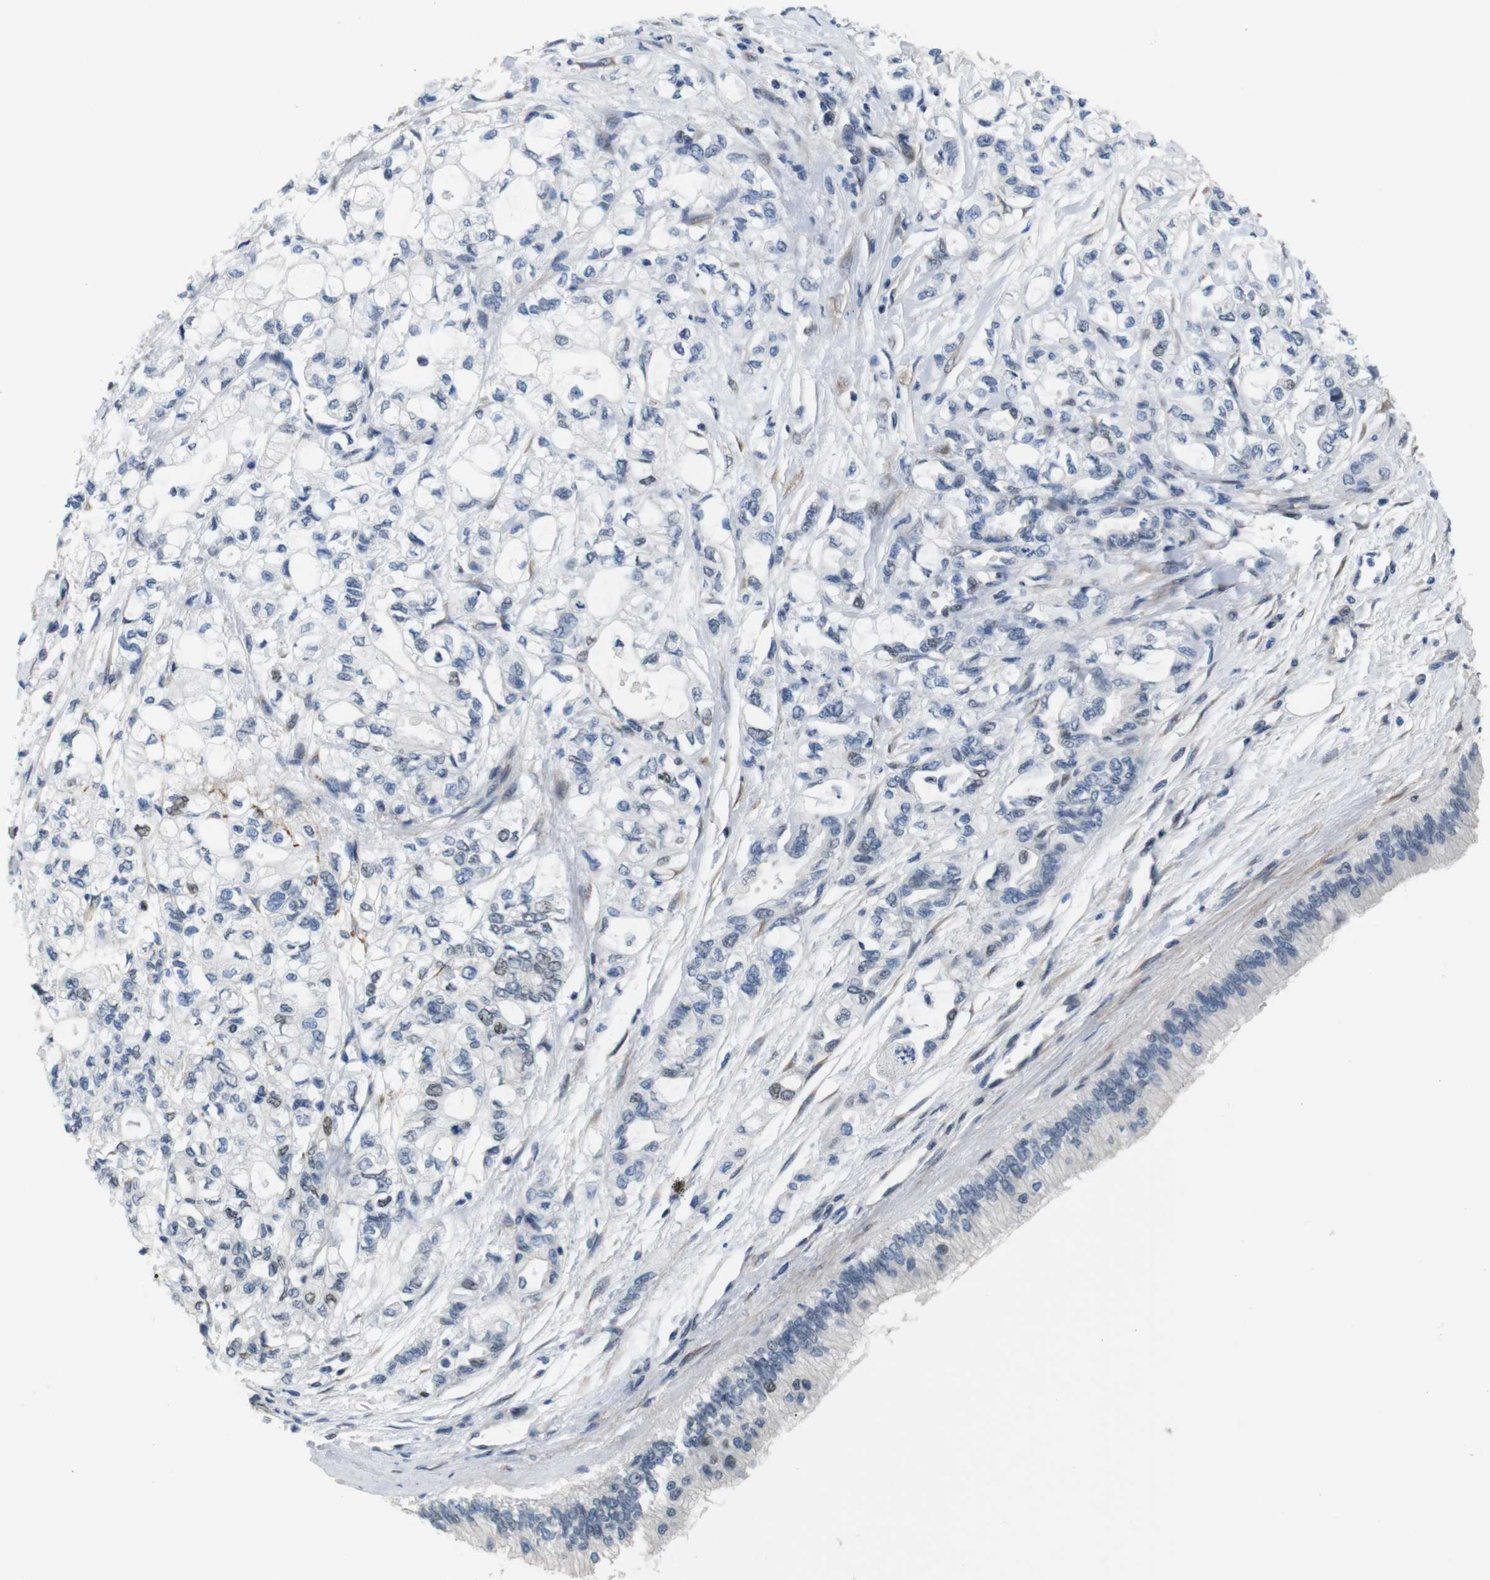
{"staining": {"intensity": "negative", "quantity": "none", "location": "none"}, "tissue": "pancreatic cancer", "cell_type": "Tumor cells", "image_type": "cancer", "snomed": [{"axis": "morphology", "description": "Adenocarcinoma, NOS"}, {"axis": "topography", "description": "Pancreas"}], "caption": "This is an immunohistochemistry (IHC) photomicrograph of pancreatic adenocarcinoma. There is no positivity in tumor cells.", "gene": "SMCO2", "patient": {"sex": "male", "age": 79}}